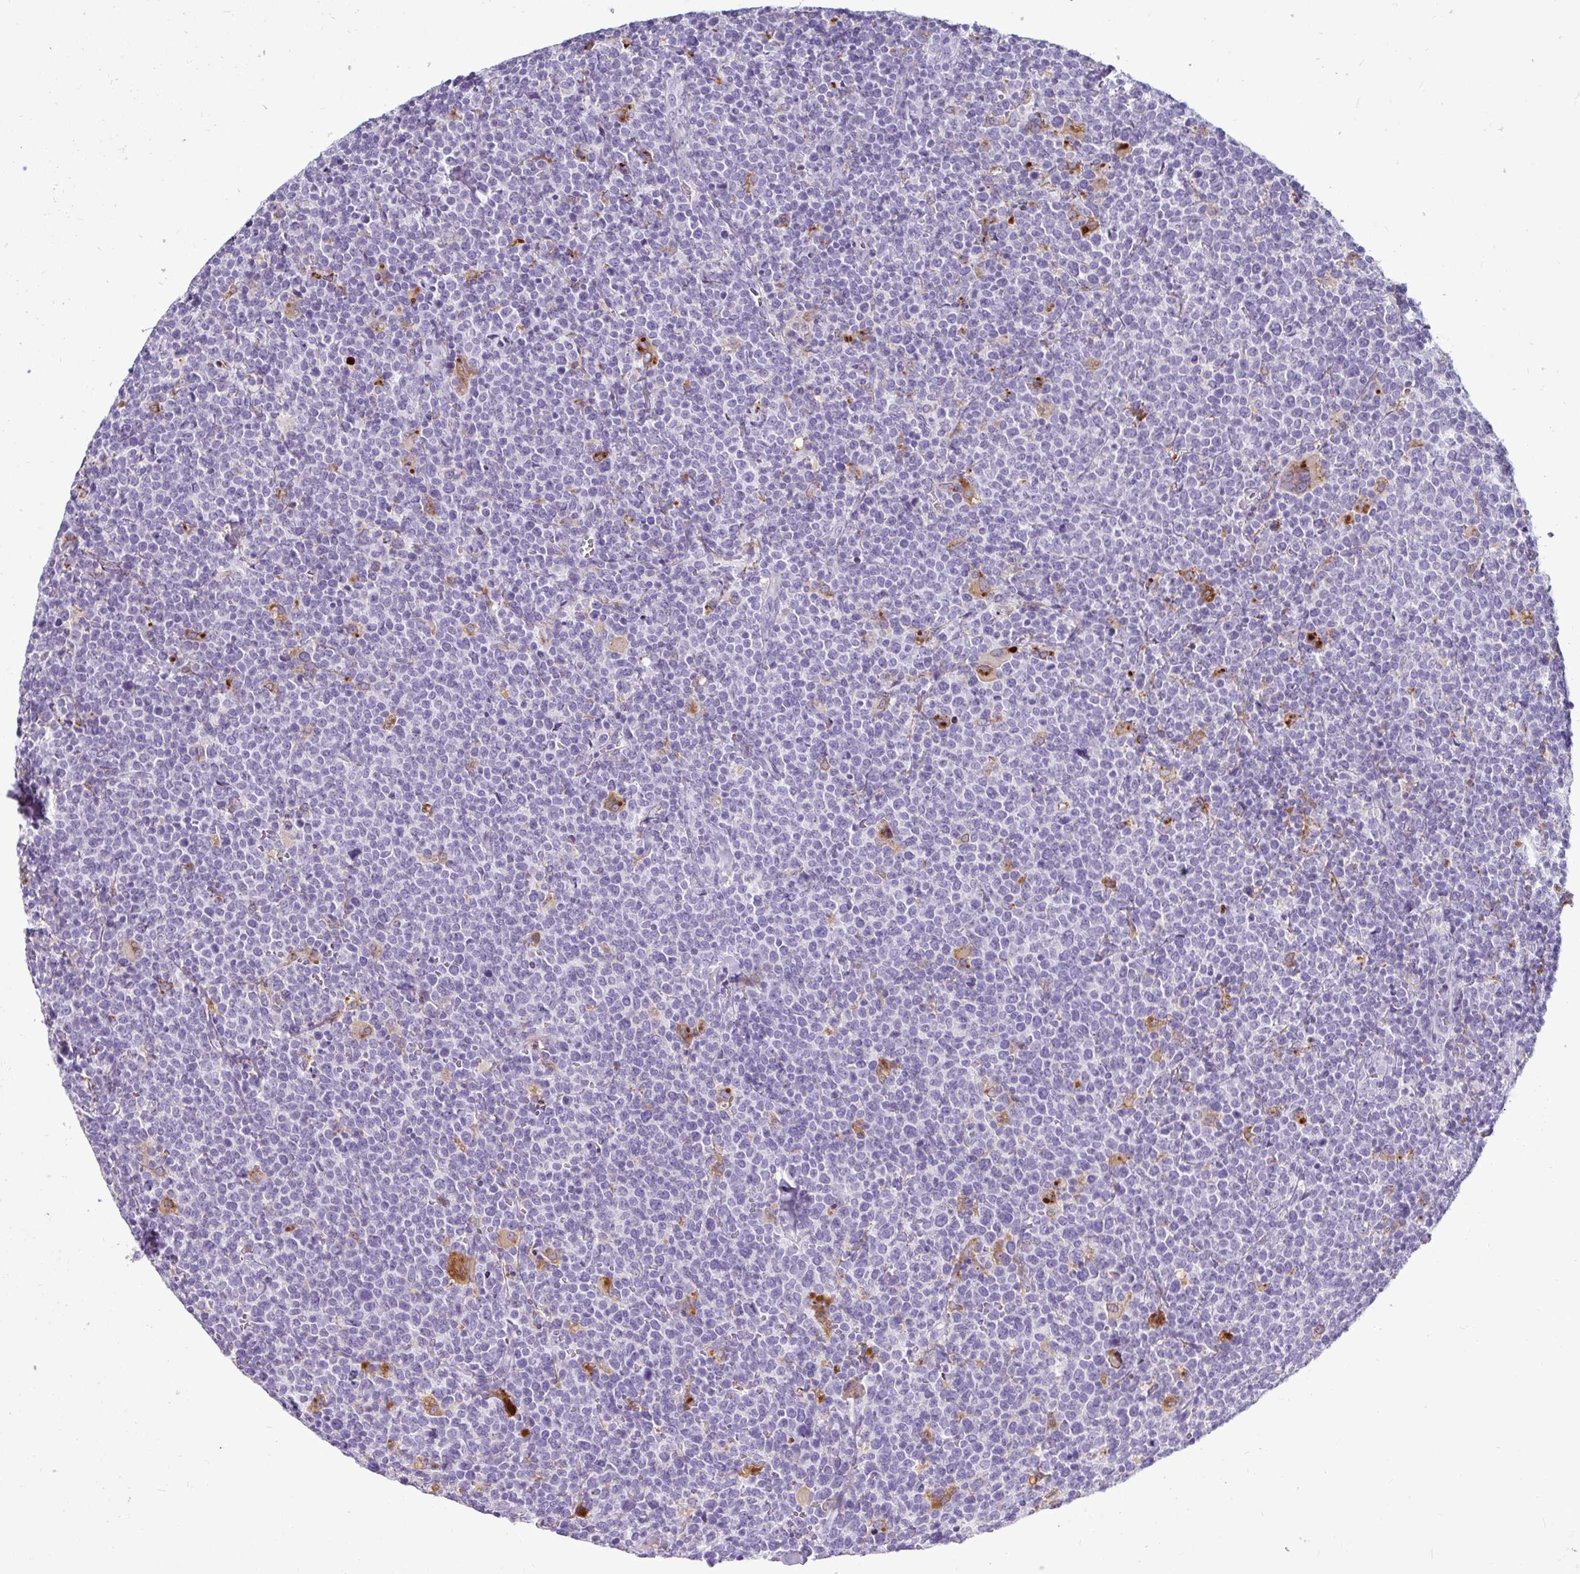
{"staining": {"intensity": "negative", "quantity": "none", "location": "none"}, "tissue": "lymphoma", "cell_type": "Tumor cells", "image_type": "cancer", "snomed": [{"axis": "morphology", "description": "Malignant lymphoma, non-Hodgkin's type, High grade"}, {"axis": "topography", "description": "Lymph node"}], "caption": "The micrograph shows no significant positivity in tumor cells of malignant lymphoma, non-Hodgkin's type (high-grade).", "gene": "CTSZ", "patient": {"sex": "male", "age": 61}}